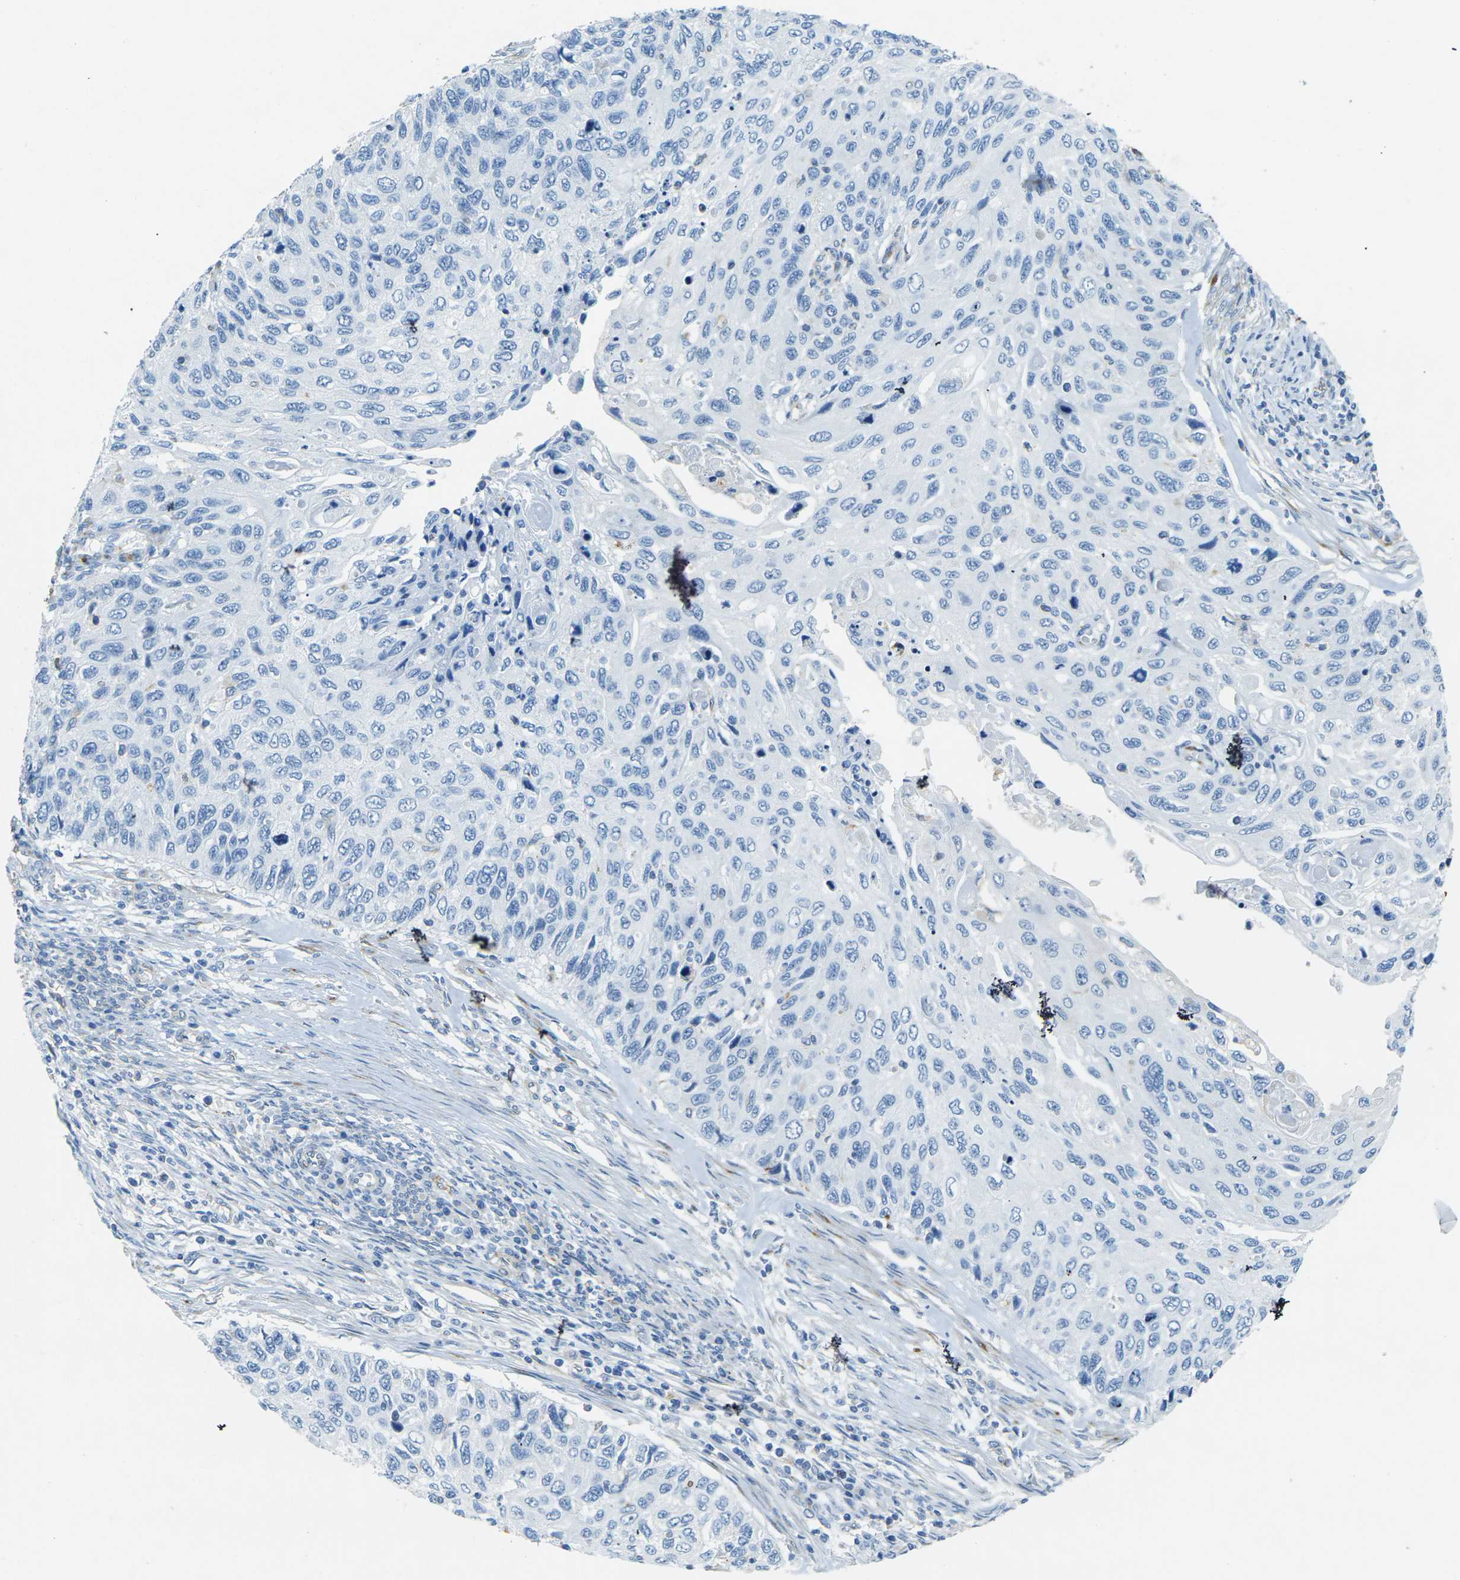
{"staining": {"intensity": "negative", "quantity": "none", "location": "none"}, "tissue": "cervical cancer", "cell_type": "Tumor cells", "image_type": "cancer", "snomed": [{"axis": "morphology", "description": "Squamous cell carcinoma, NOS"}, {"axis": "topography", "description": "Cervix"}], "caption": "This is an immunohistochemistry (IHC) image of human squamous cell carcinoma (cervical). There is no expression in tumor cells.", "gene": "SORT1", "patient": {"sex": "female", "age": 70}}